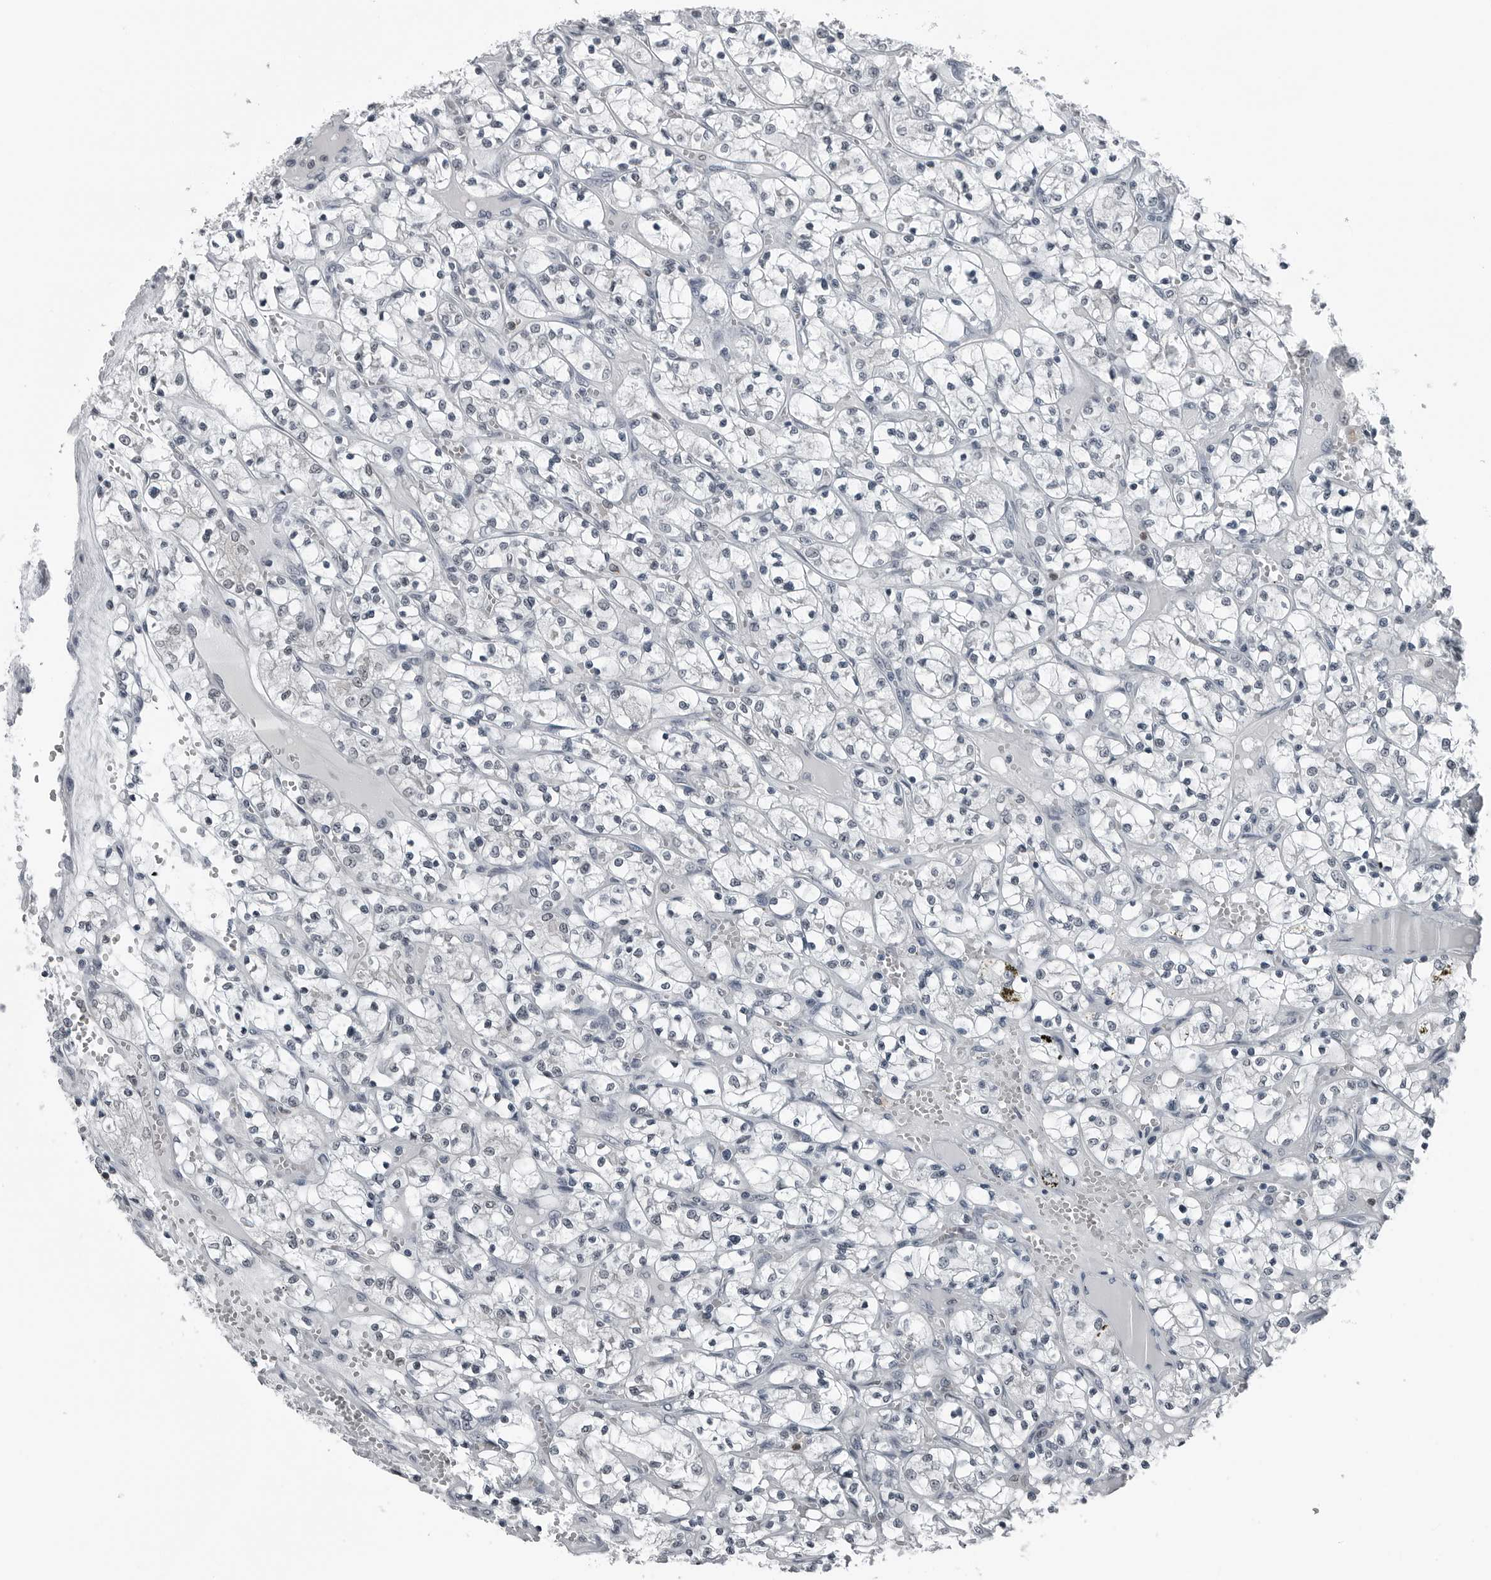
{"staining": {"intensity": "negative", "quantity": "none", "location": "none"}, "tissue": "renal cancer", "cell_type": "Tumor cells", "image_type": "cancer", "snomed": [{"axis": "morphology", "description": "Adenocarcinoma, NOS"}, {"axis": "topography", "description": "Kidney"}], "caption": "IHC of renal cancer shows no expression in tumor cells.", "gene": "AKR1A1", "patient": {"sex": "female", "age": 69}}